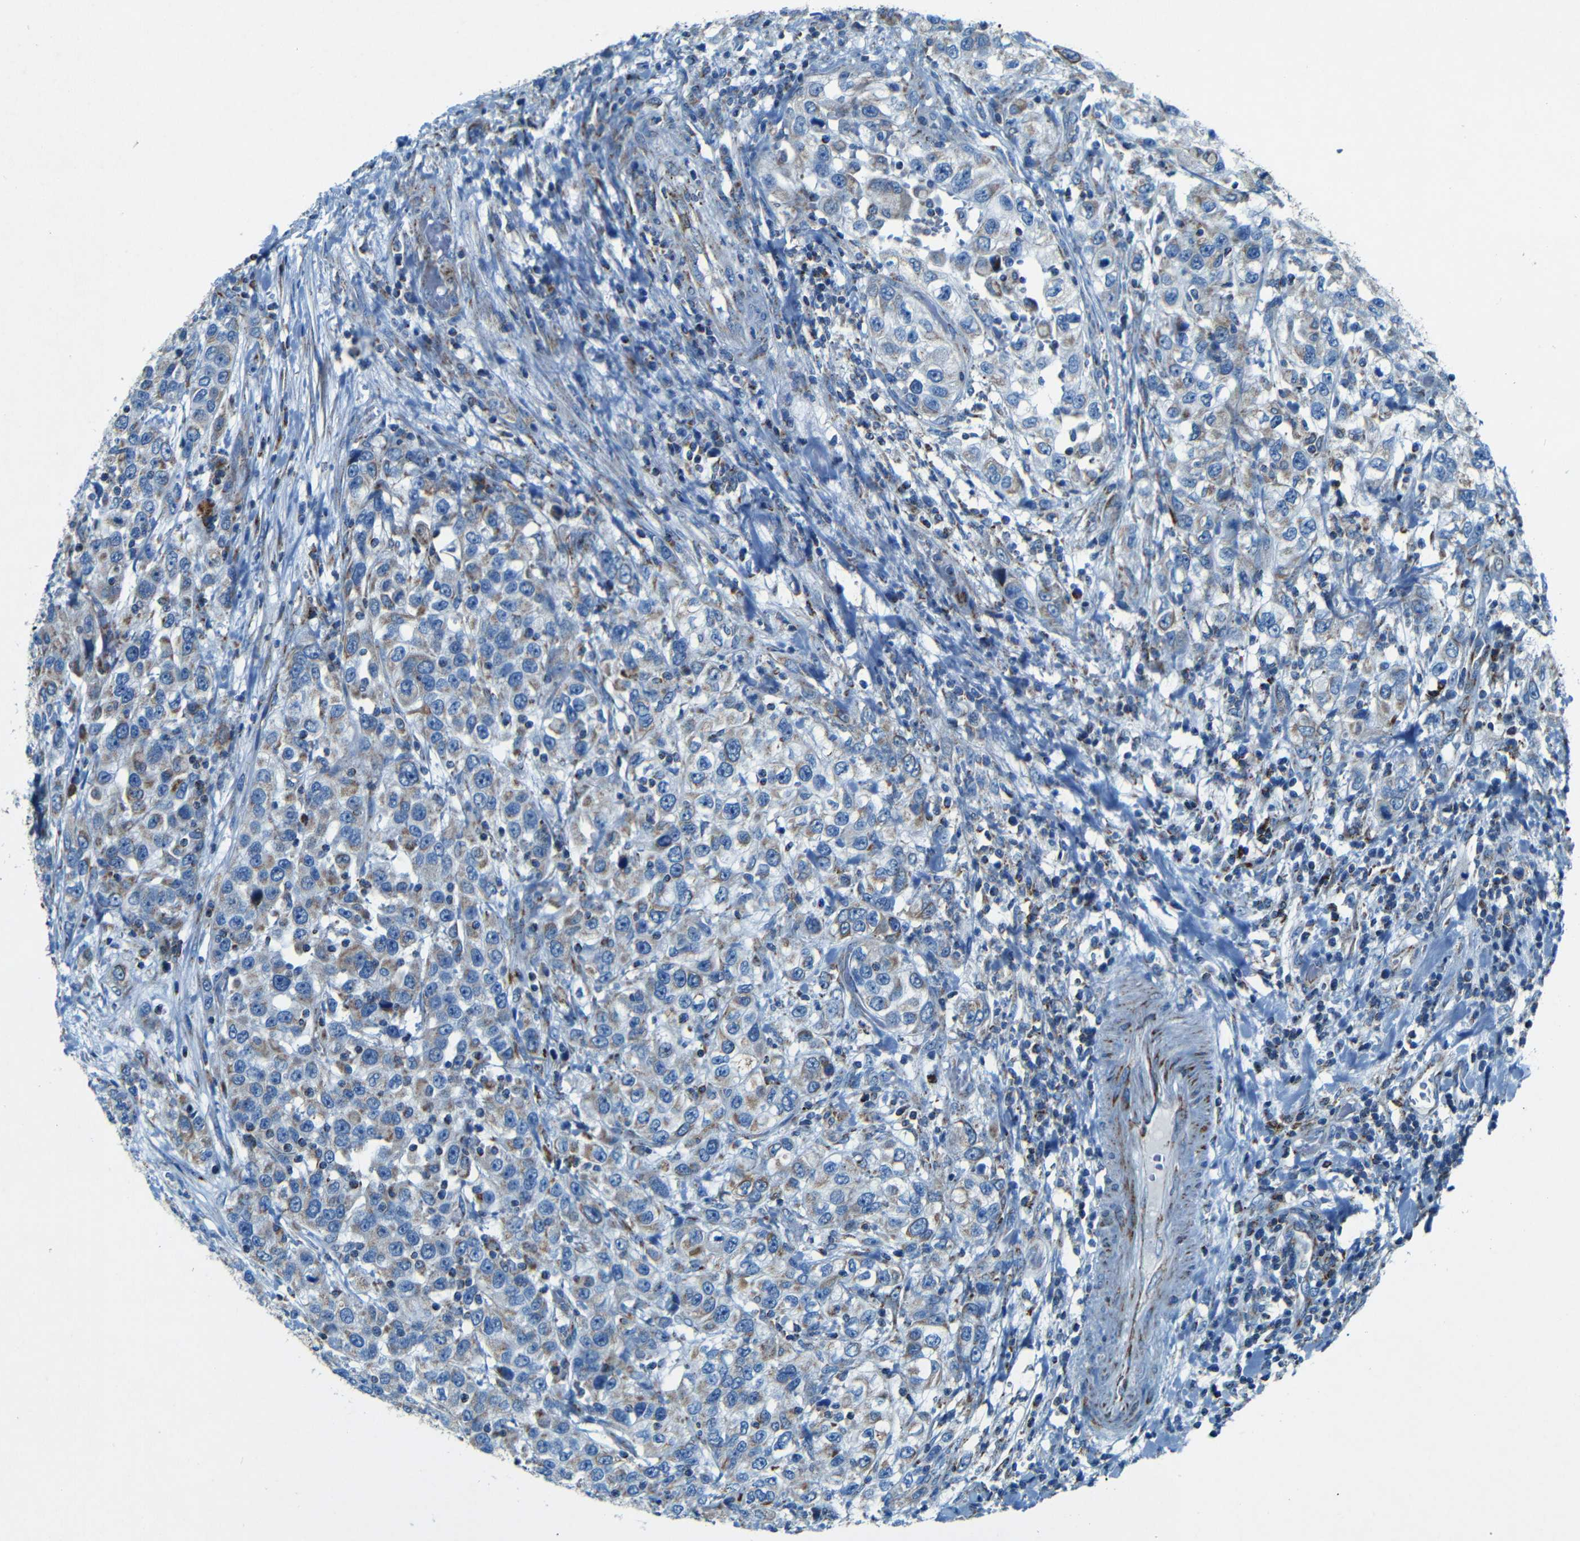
{"staining": {"intensity": "moderate", "quantity": "25%-75%", "location": "cytoplasmic/membranous"}, "tissue": "urothelial cancer", "cell_type": "Tumor cells", "image_type": "cancer", "snomed": [{"axis": "morphology", "description": "Urothelial carcinoma, High grade"}, {"axis": "topography", "description": "Urinary bladder"}], "caption": "Tumor cells exhibit medium levels of moderate cytoplasmic/membranous positivity in about 25%-75% of cells in human urothelial carcinoma (high-grade).", "gene": "WSCD2", "patient": {"sex": "female", "age": 80}}